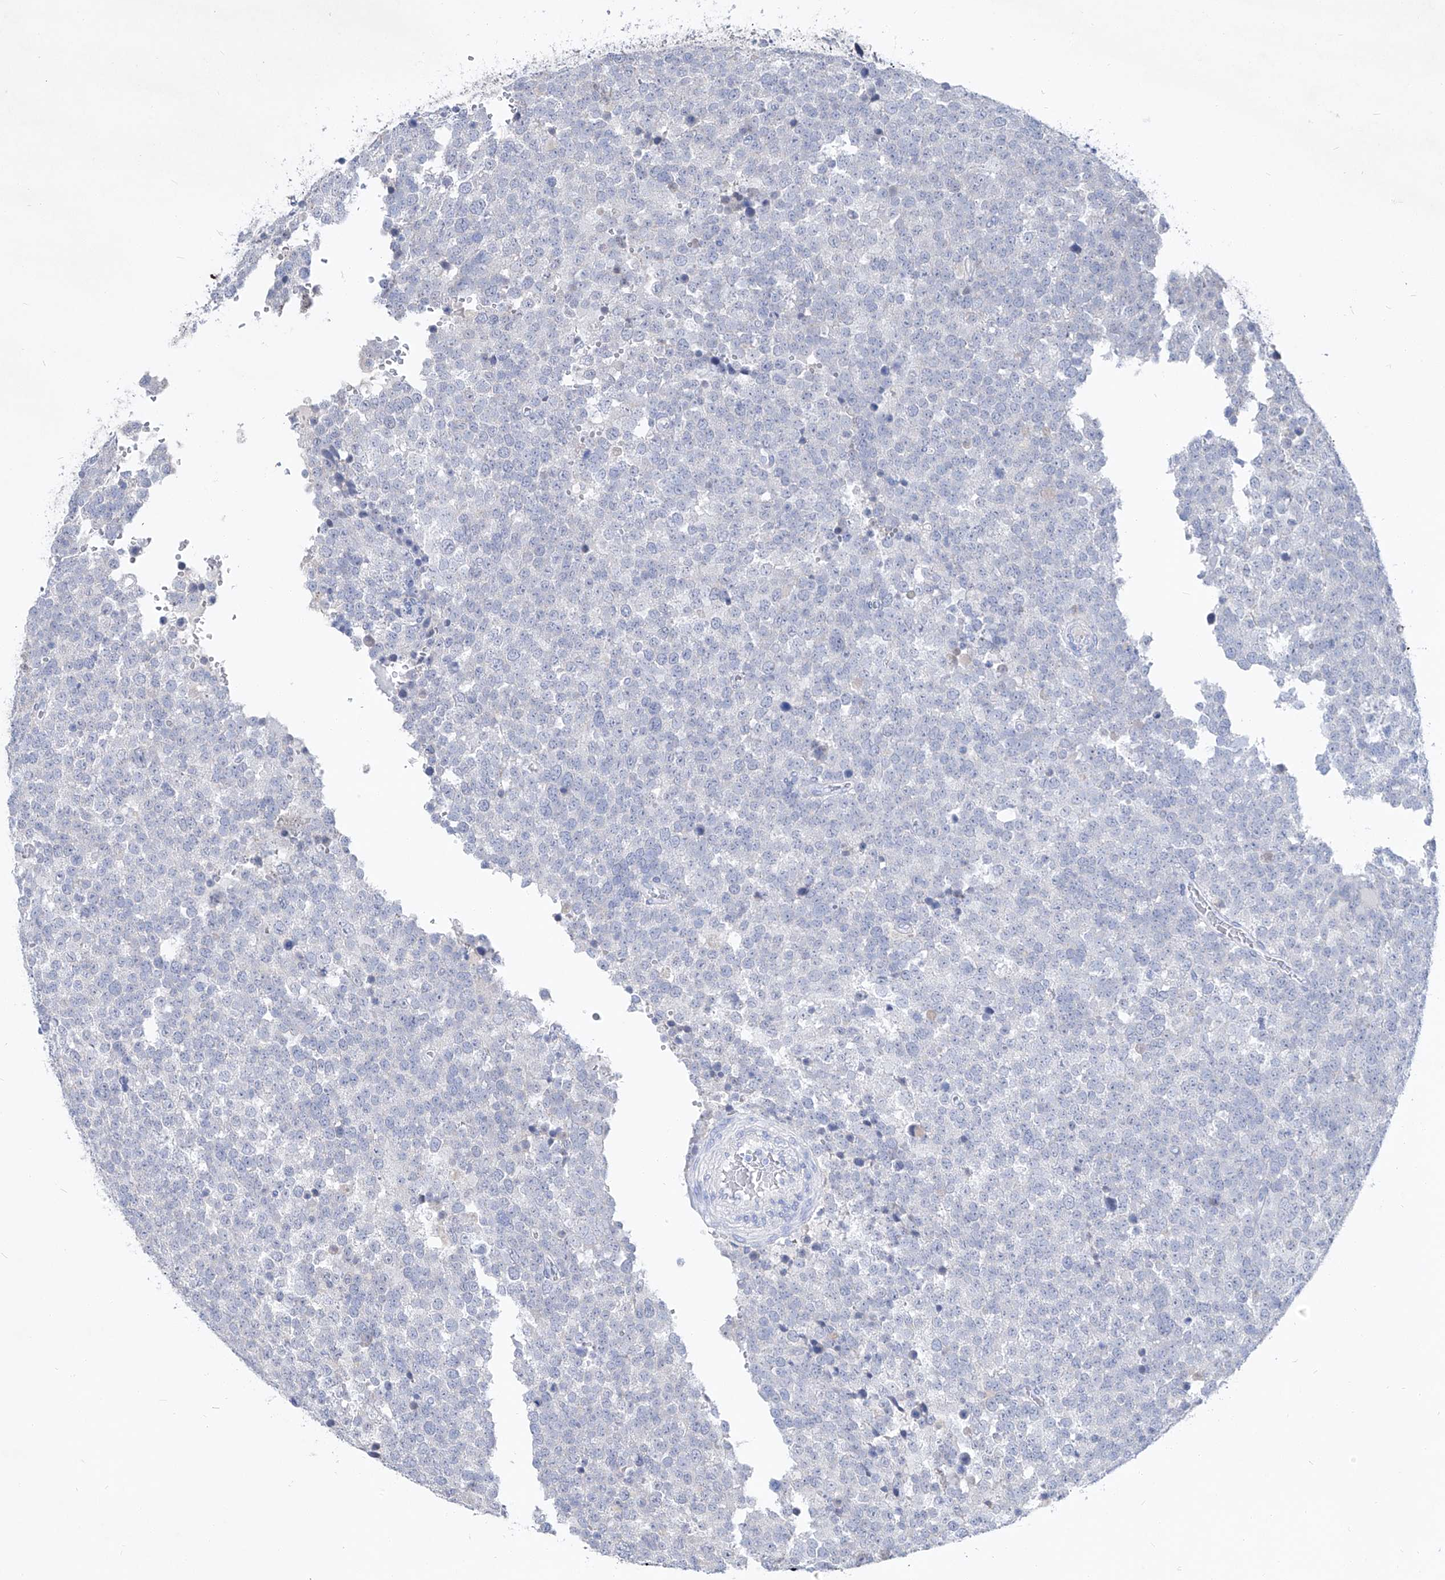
{"staining": {"intensity": "negative", "quantity": "none", "location": "none"}, "tissue": "testis cancer", "cell_type": "Tumor cells", "image_type": "cancer", "snomed": [{"axis": "morphology", "description": "Seminoma, NOS"}, {"axis": "topography", "description": "Testis"}], "caption": "Tumor cells are negative for brown protein staining in testis cancer (seminoma).", "gene": "FRS3", "patient": {"sex": "male", "age": 71}}